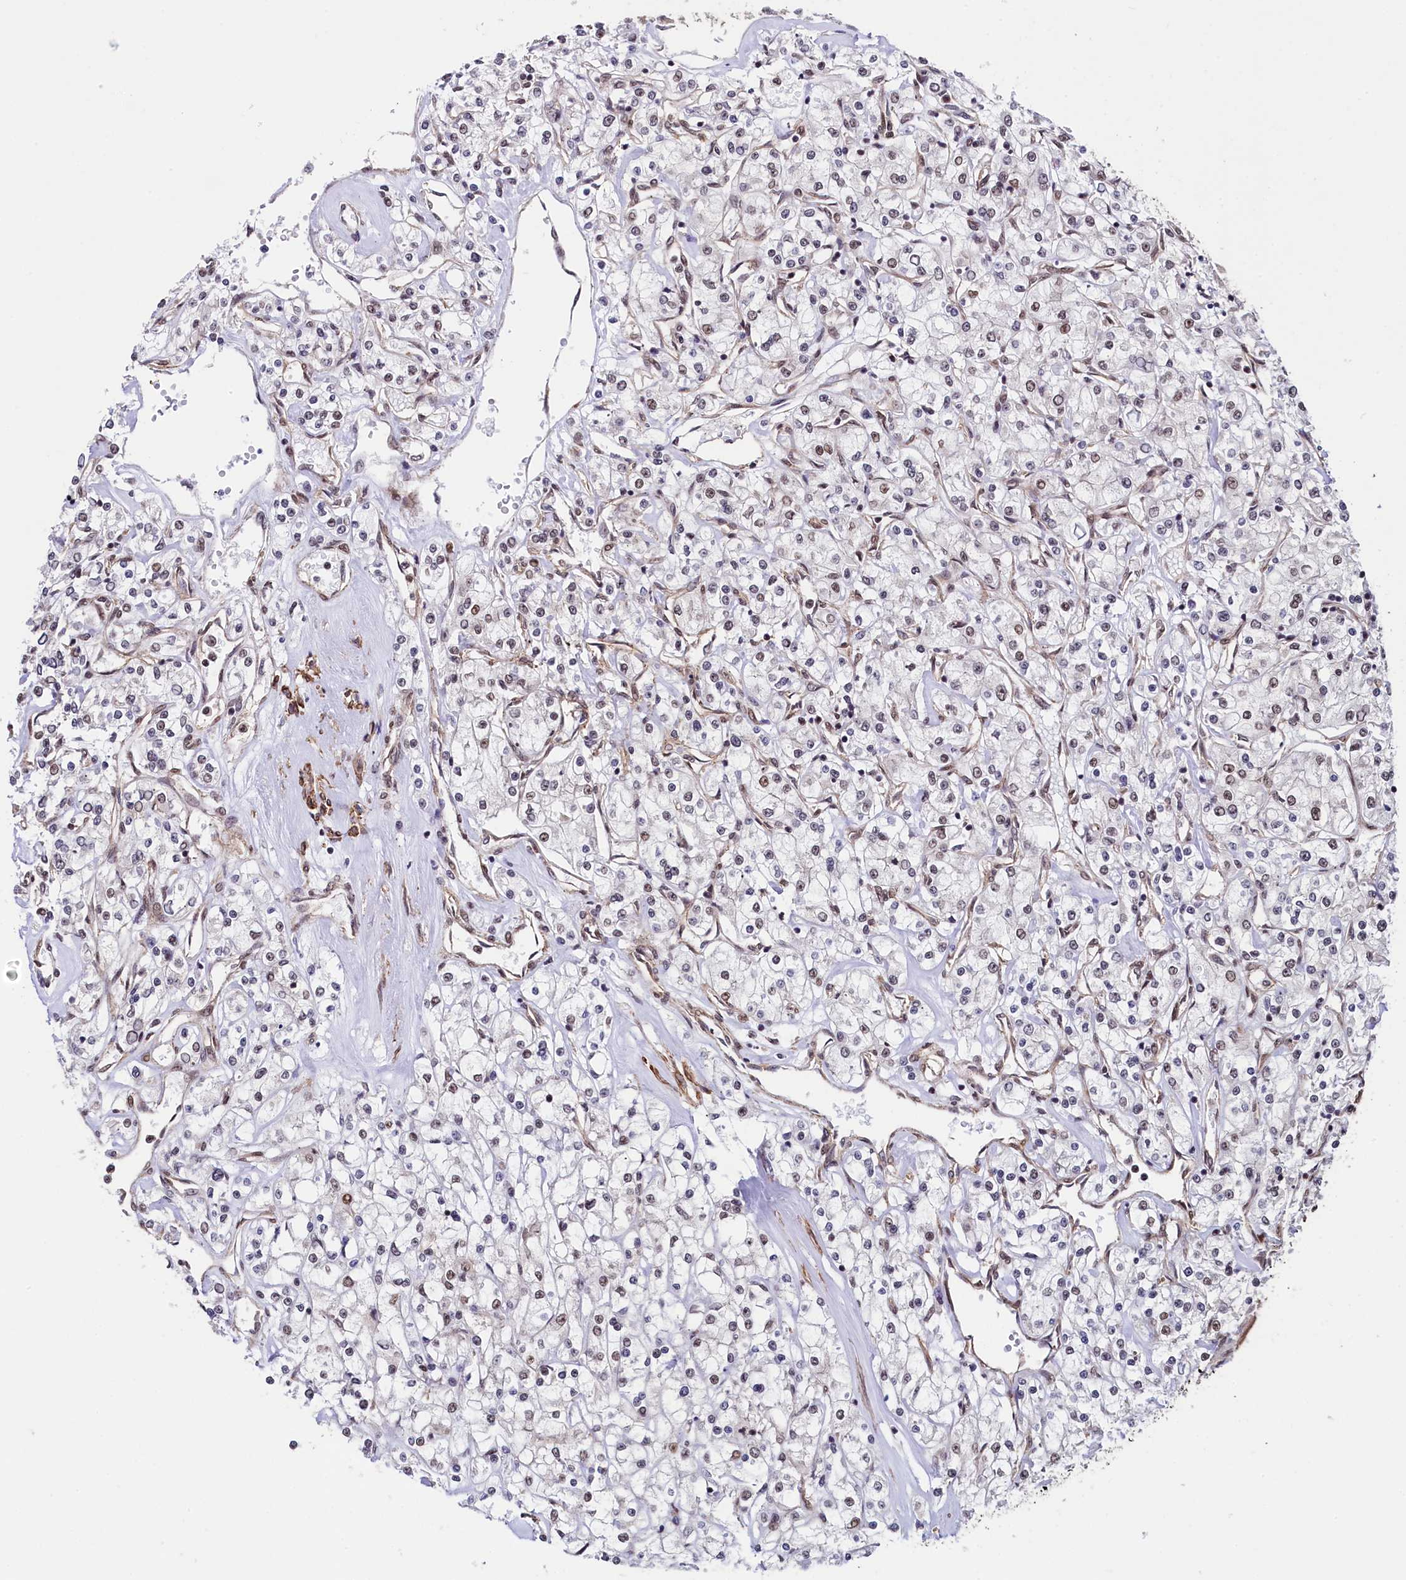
{"staining": {"intensity": "weak", "quantity": "25%-75%", "location": "nuclear"}, "tissue": "renal cancer", "cell_type": "Tumor cells", "image_type": "cancer", "snomed": [{"axis": "morphology", "description": "Adenocarcinoma, NOS"}, {"axis": "topography", "description": "Kidney"}], "caption": "DAB (3,3'-diaminobenzidine) immunohistochemical staining of human renal cancer reveals weak nuclear protein expression in approximately 25%-75% of tumor cells. (Stains: DAB (3,3'-diaminobenzidine) in brown, nuclei in blue, Microscopy: brightfield microscopy at high magnification).", "gene": "LEO1", "patient": {"sex": "female", "age": 59}}